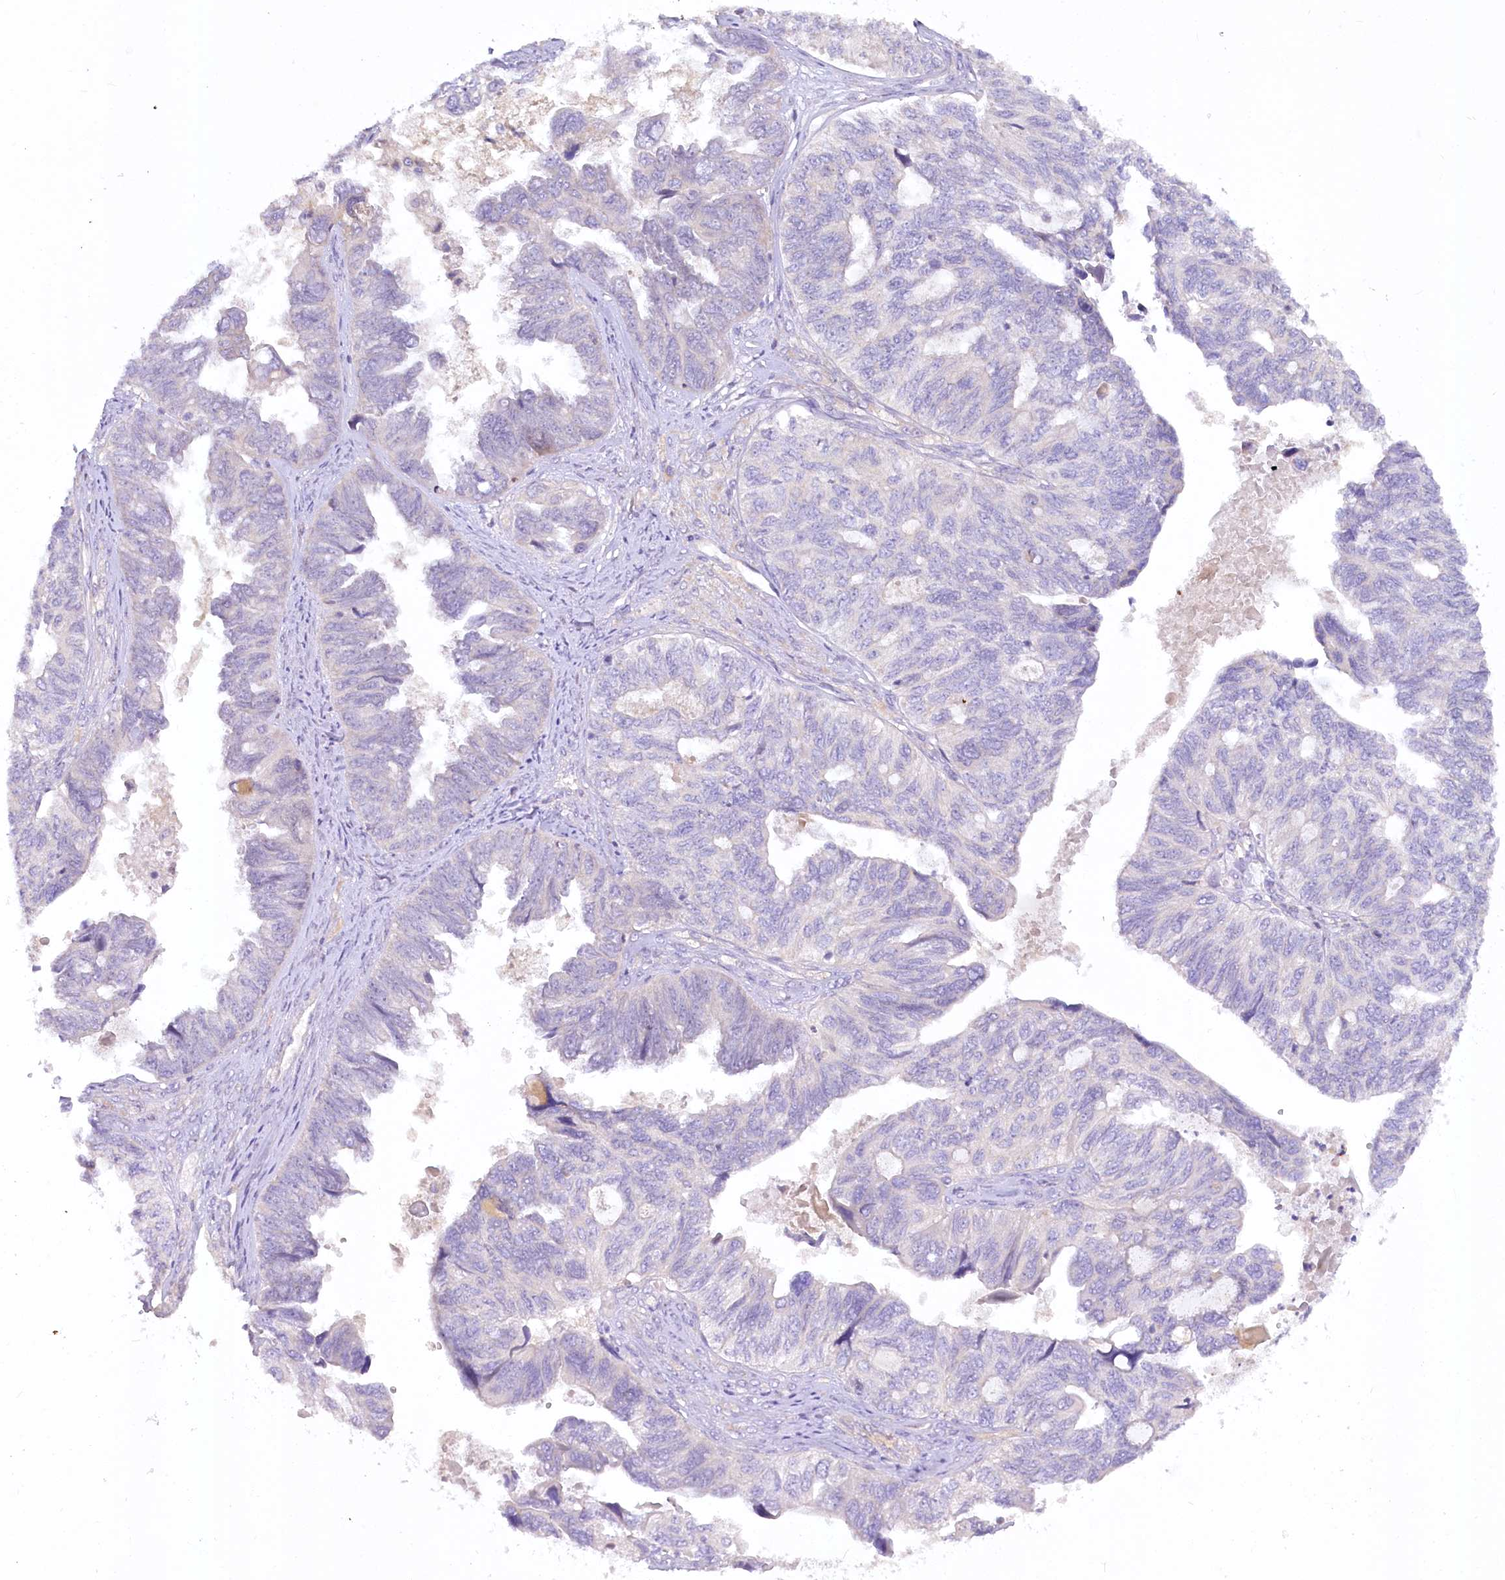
{"staining": {"intensity": "negative", "quantity": "none", "location": "none"}, "tissue": "ovarian cancer", "cell_type": "Tumor cells", "image_type": "cancer", "snomed": [{"axis": "morphology", "description": "Cystadenocarcinoma, serous, NOS"}, {"axis": "topography", "description": "Ovary"}], "caption": "This photomicrograph is of serous cystadenocarcinoma (ovarian) stained with immunohistochemistry to label a protein in brown with the nuclei are counter-stained blue. There is no expression in tumor cells.", "gene": "EFHC2", "patient": {"sex": "female", "age": 79}}